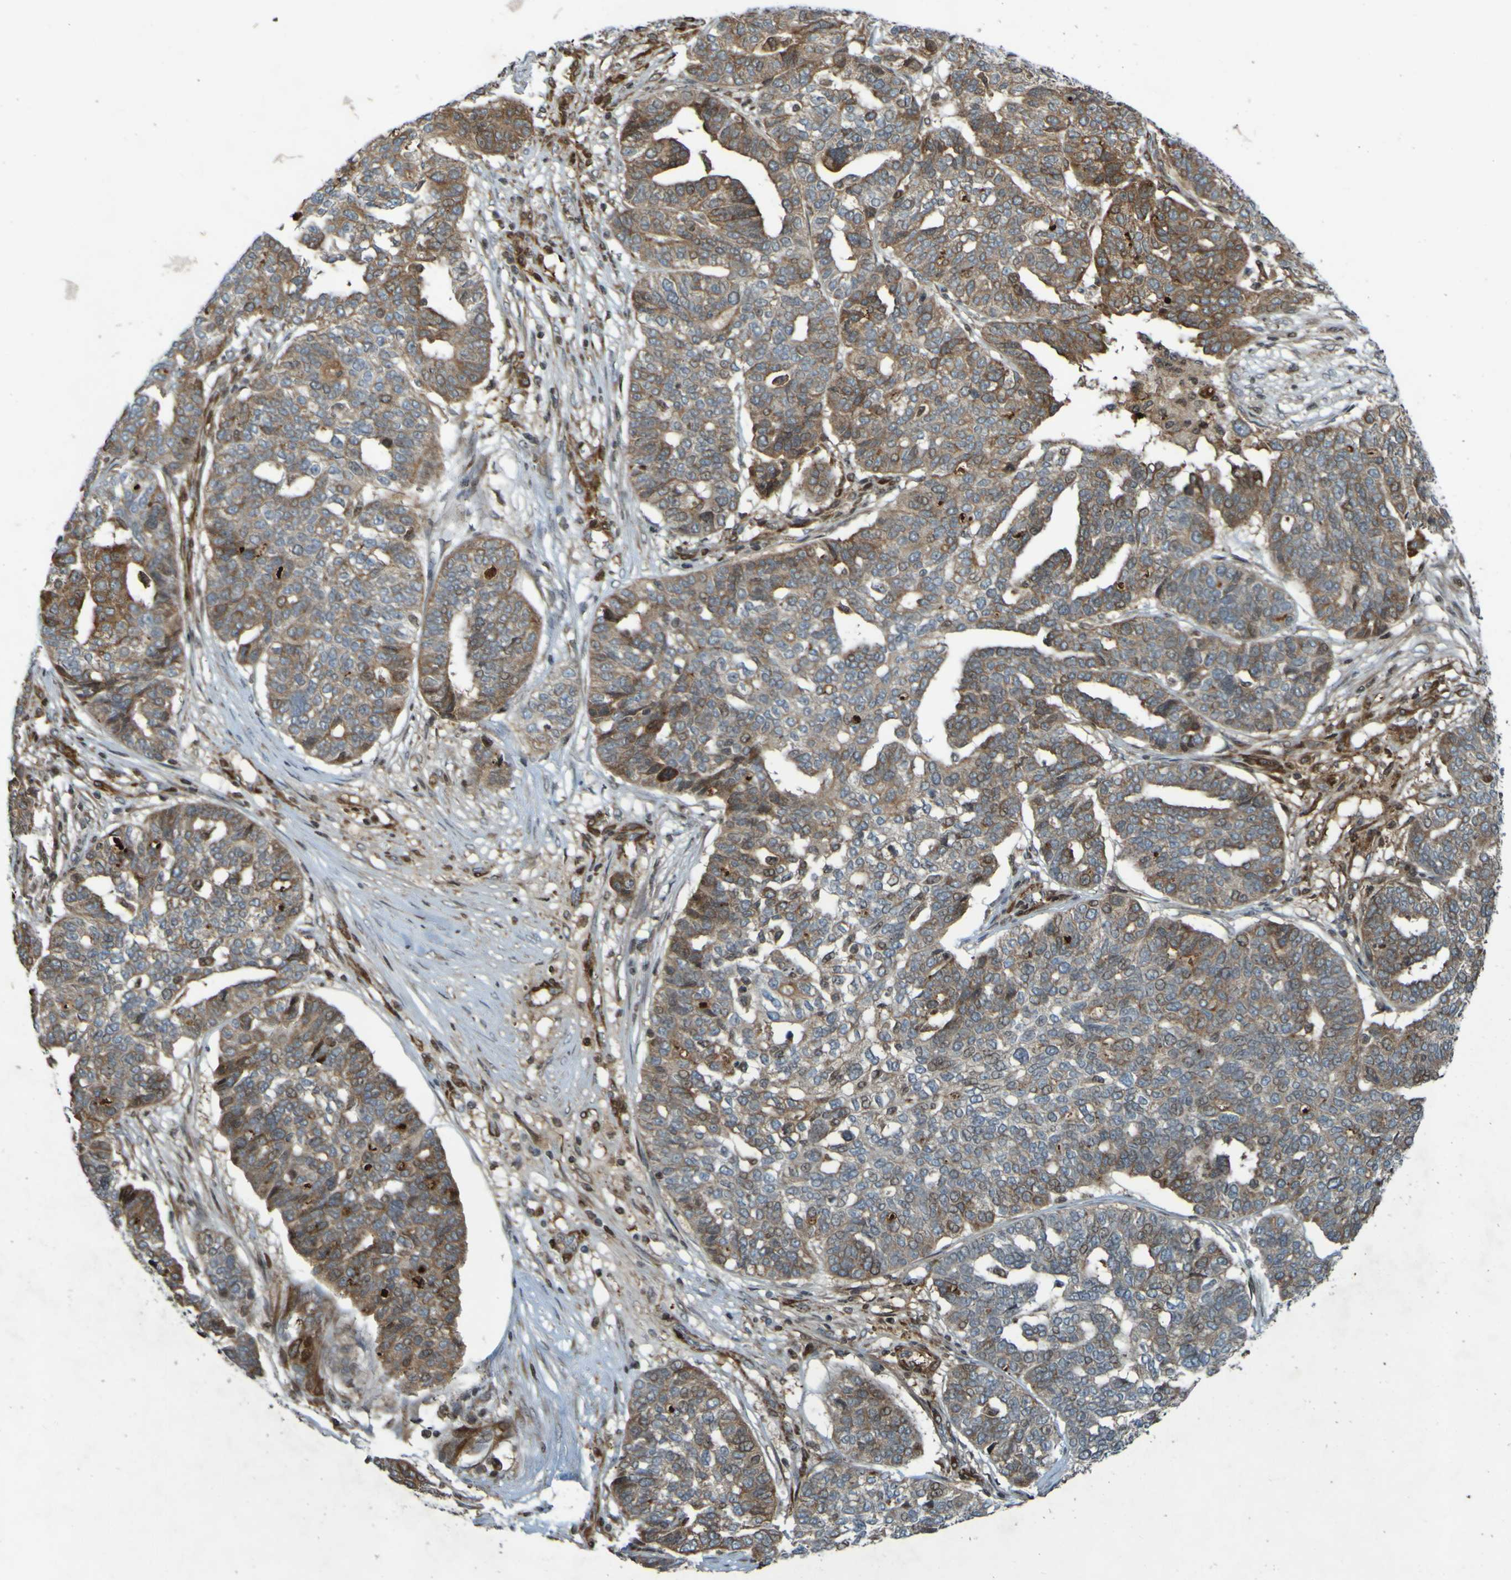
{"staining": {"intensity": "moderate", "quantity": "<25%", "location": "cytoplasmic/membranous"}, "tissue": "ovarian cancer", "cell_type": "Tumor cells", "image_type": "cancer", "snomed": [{"axis": "morphology", "description": "Cystadenocarcinoma, serous, NOS"}, {"axis": "topography", "description": "Ovary"}], "caption": "Ovarian serous cystadenocarcinoma stained with a brown dye demonstrates moderate cytoplasmic/membranous positive positivity in about <25% of tumor cells.", "gene": "GUCY1A1", "patient": {"sex": "female", "age": 59}}